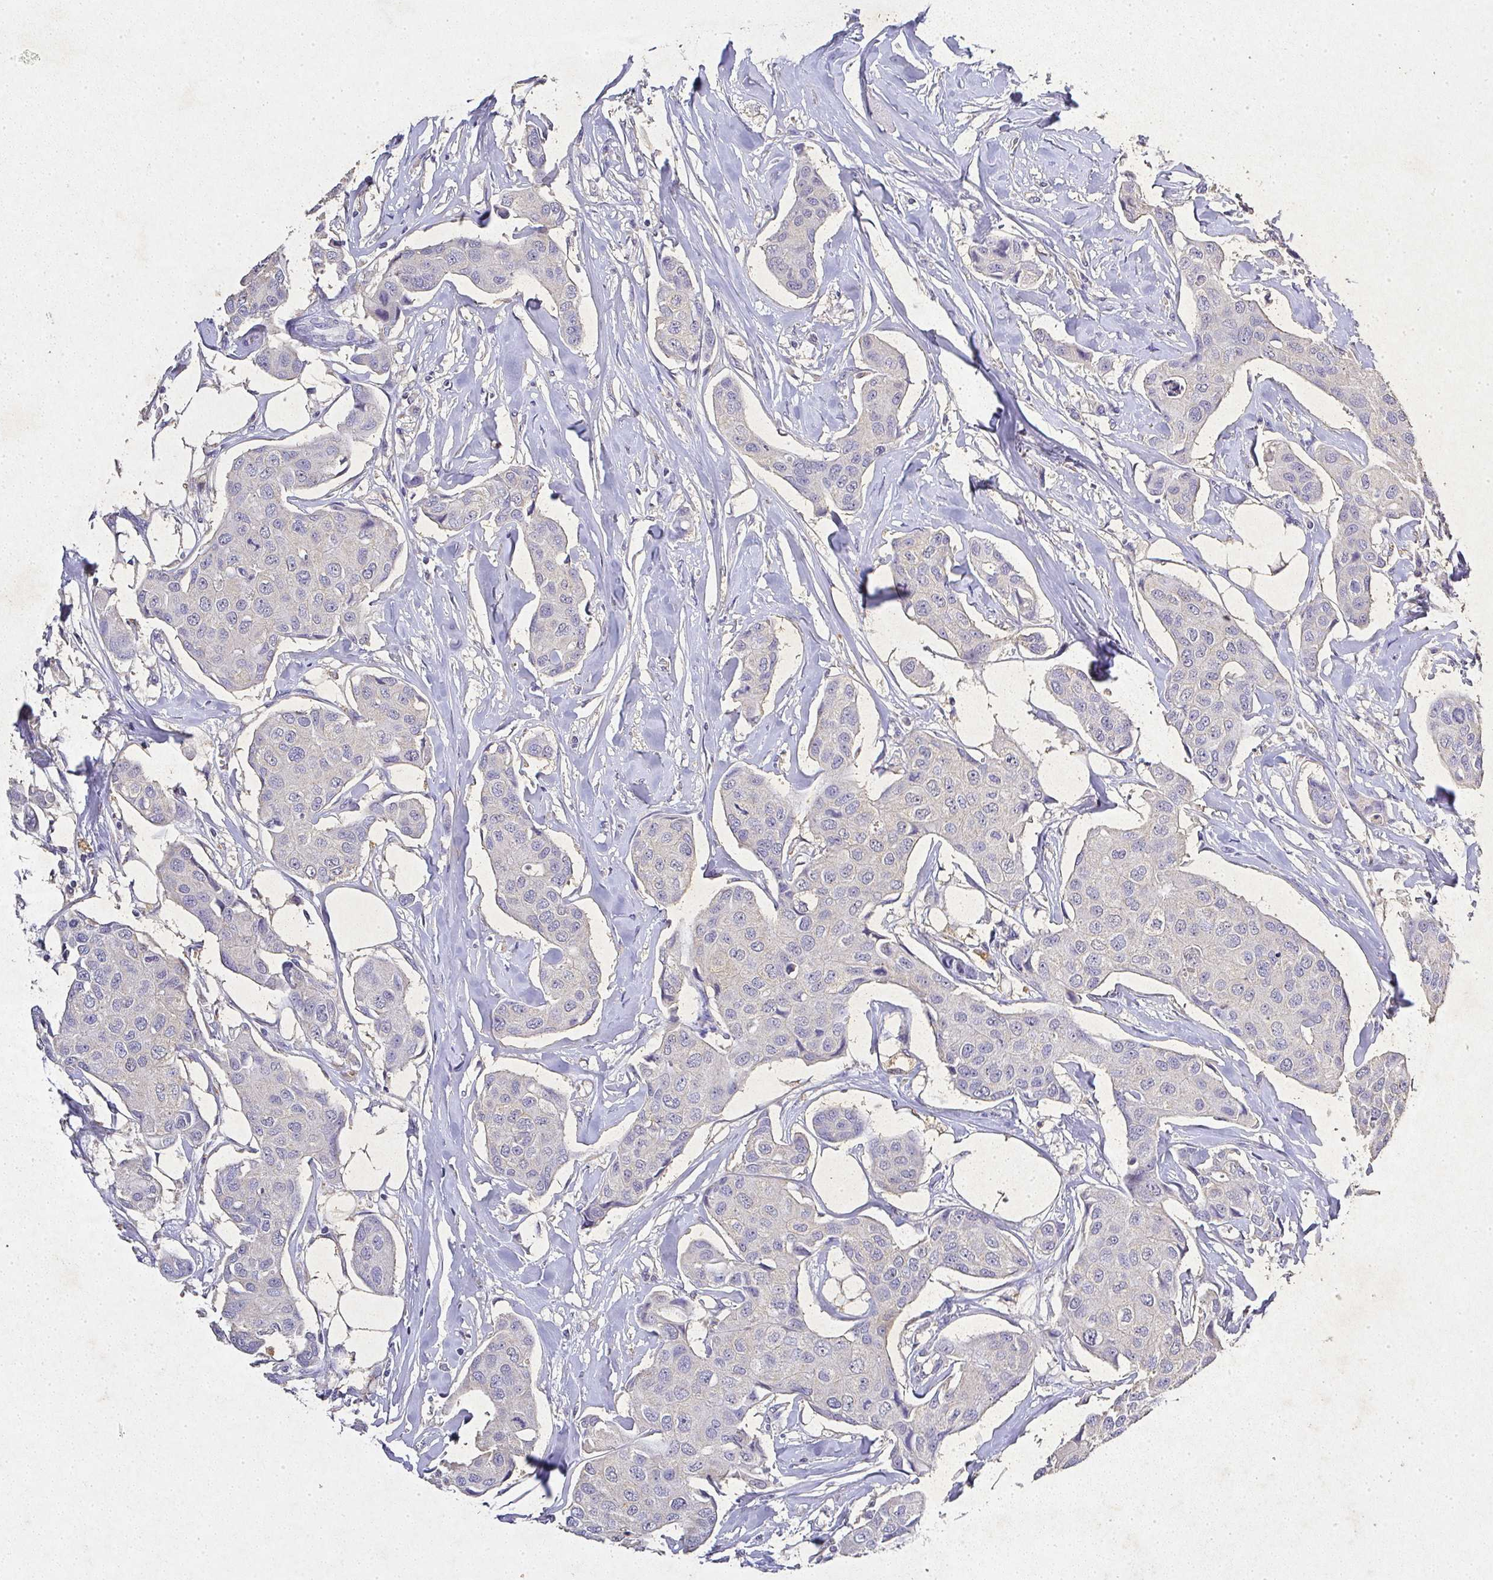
{"staining": {"intensity": "negative", "quantity": "none", "location": "none"}, "tissue": "breast cancer", "cell_type": "Tumor cells", "image_type": "cancer", "snomed": [{"axis": "morphology", "description": "Duct carcinoma"}, {"axis": "topography", "description": "Breast"}, {"axis": "topography", "description": "Lymph node"}], "caption": "High magnification brightfield microscopy of infiltrating ductal carcinoma (breast) stained with DAB (brown) and counterstained with hematoxylin (blue): tumor cells show no significant staining.", "gene": "RPS2", "patient": {"sex": "female", "age": 80}}